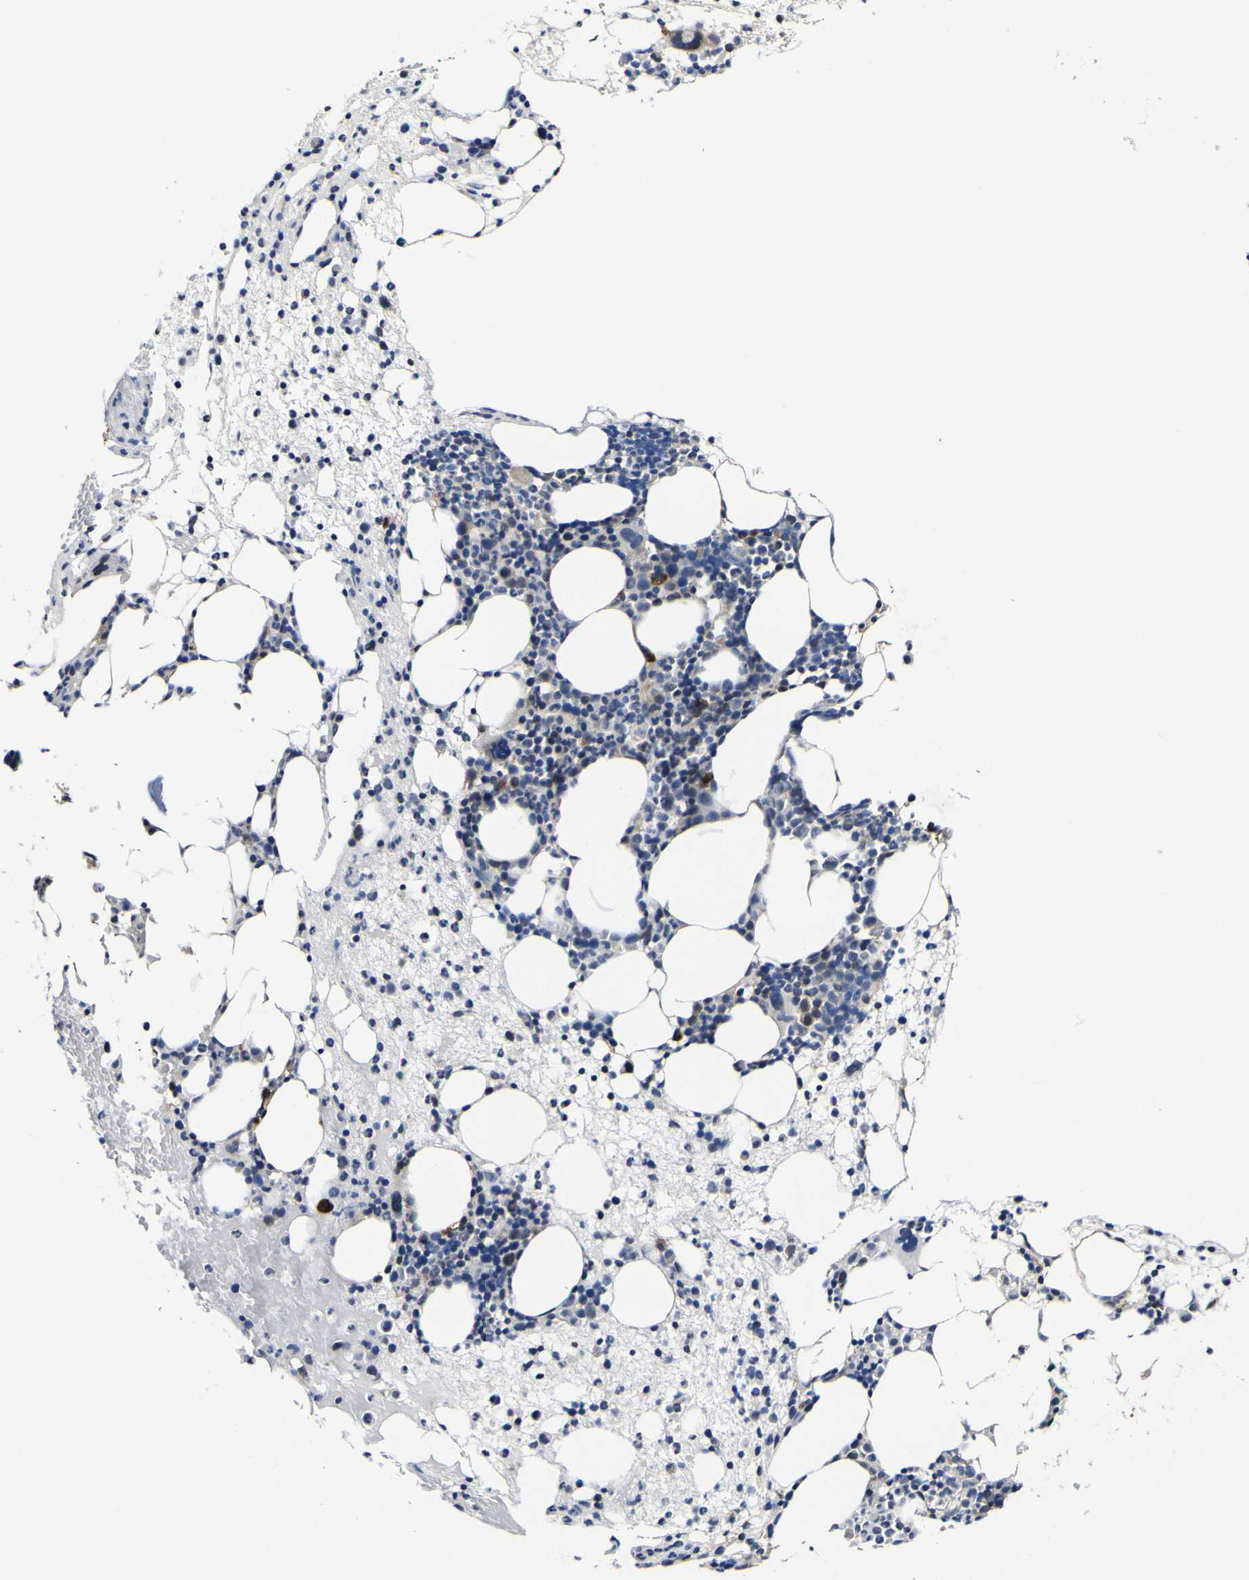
{"staining": {"intensity": "weak", "quantity": "<25%", "location": "cytoplasmic/membranous"}, "tissue": "bone marrow", "cell_type": "Hematopoietic cells", "image_type": "normal", "snomed": [{"axis": "morphology", "description": "Normal tissue, NOS"}, {"axis": "morphology", "description": "Inflammation, NOS"}, {"axis": "topography", "description": "Bone marrow"}], "caption": "There is no significant positivity in hematopoietic cells of bone marrow. The staining was performed using DAB to visualize the protein expression in brown, while the nuclei were stained in blue with hematoxylin (Magnification: 20x).", "gene": "CCL2", "patient": {"sex": "female", "age": 79}}